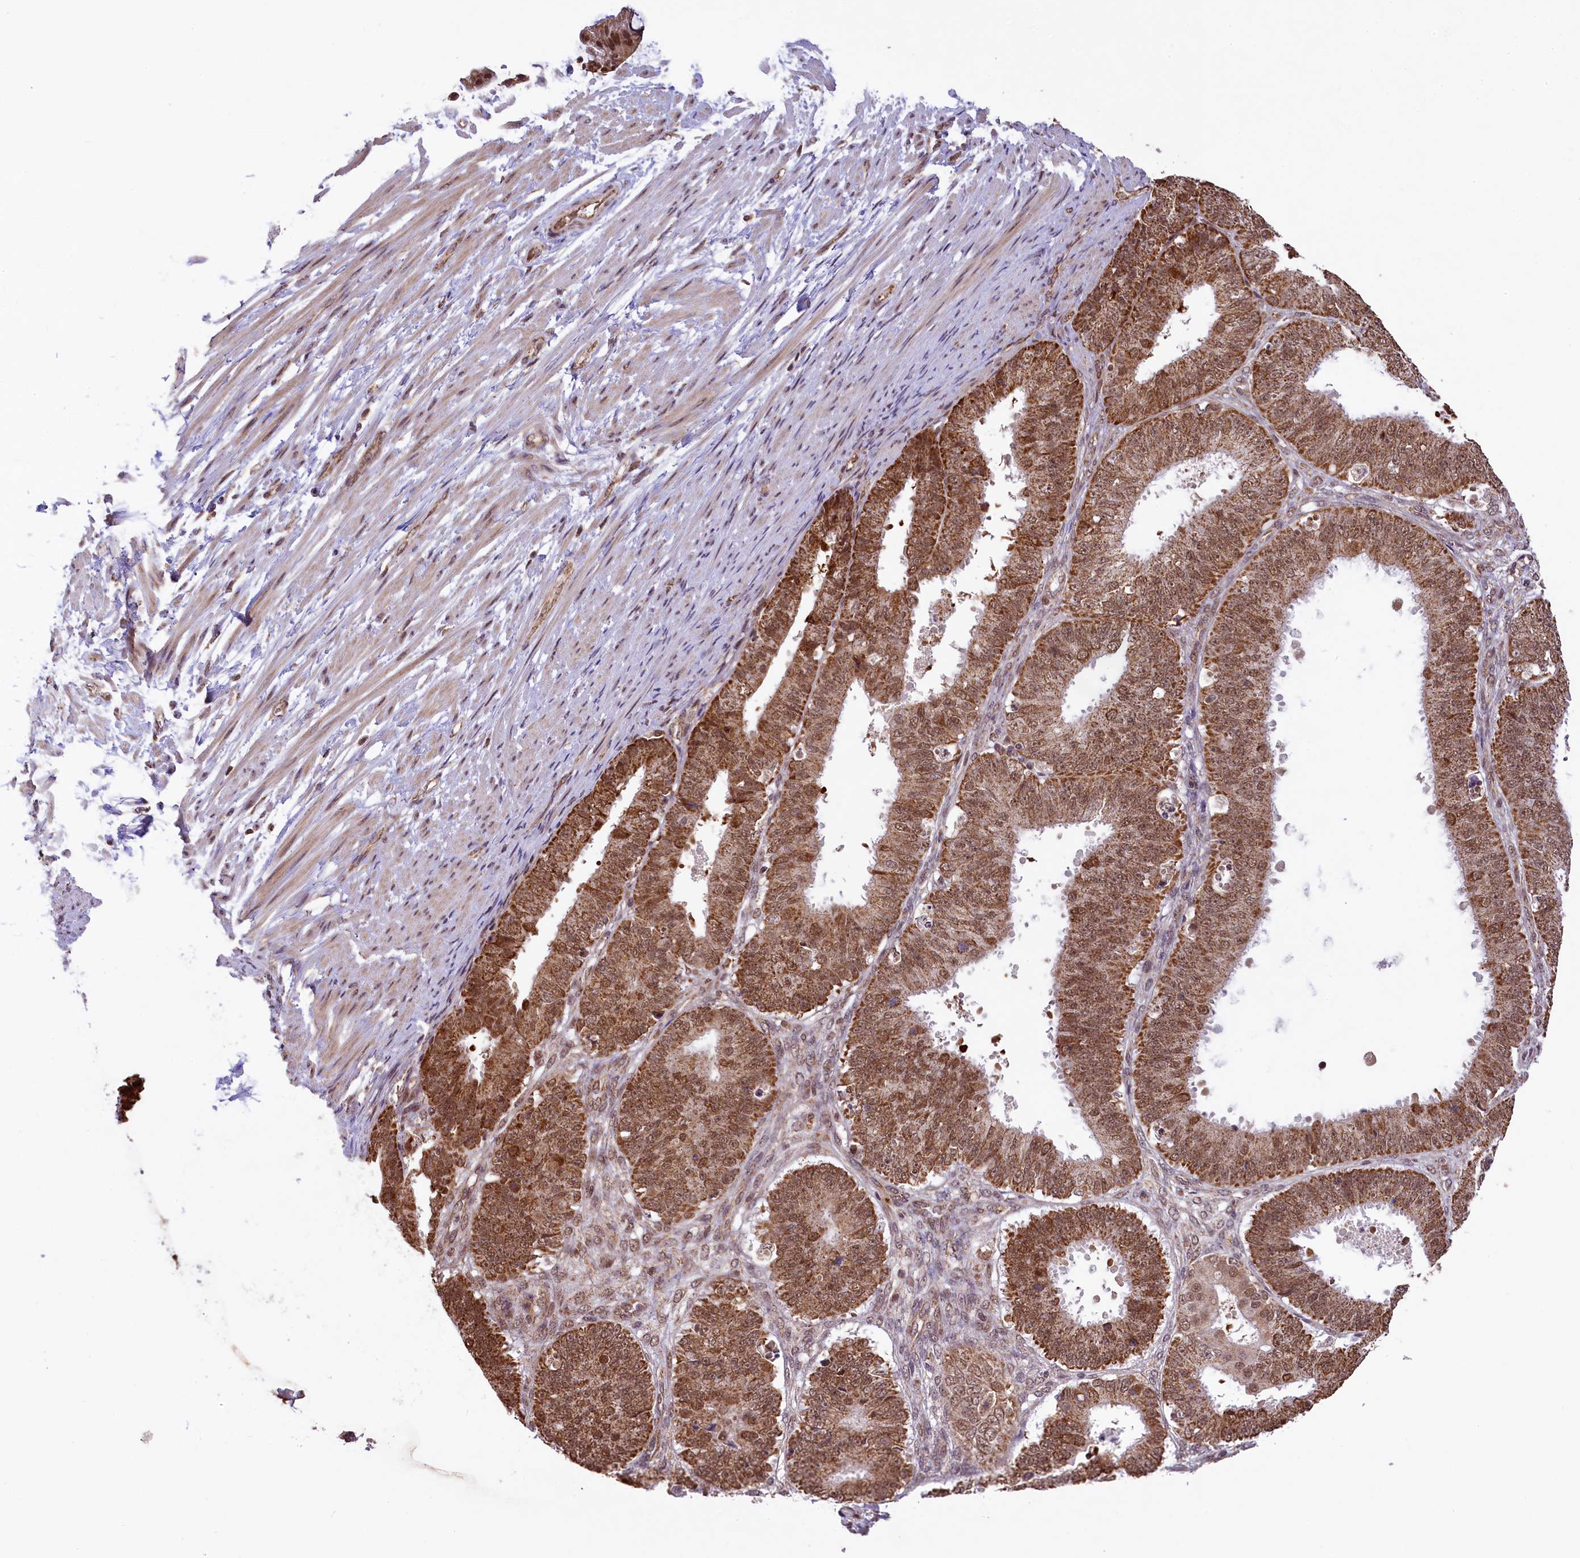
{"staining": {"intensity": "strong", "quantity": ">75%", "location": "cytoplasmic/membranous,nuclear"}, "tissue": "ovarian cancer", "cell_type": "Tumor cells", "image_type": "cancer", "snomed": [{"axis": "morphology", "description": "Carcinoma, endometroid"}, {"axis": "topography", "description": "Appendix"}, {"axis": "topography", "description": "Ovary"}], "caption": "A histopathology image showing strong cytoplasmic/membranous and nuclear expression in approximately >75% of tumor cells in ovarian cancer, as visualized by brown immunohistochemical staining.", "gene": "PAF1", "patient": {"sex": "female", "age": 42}}